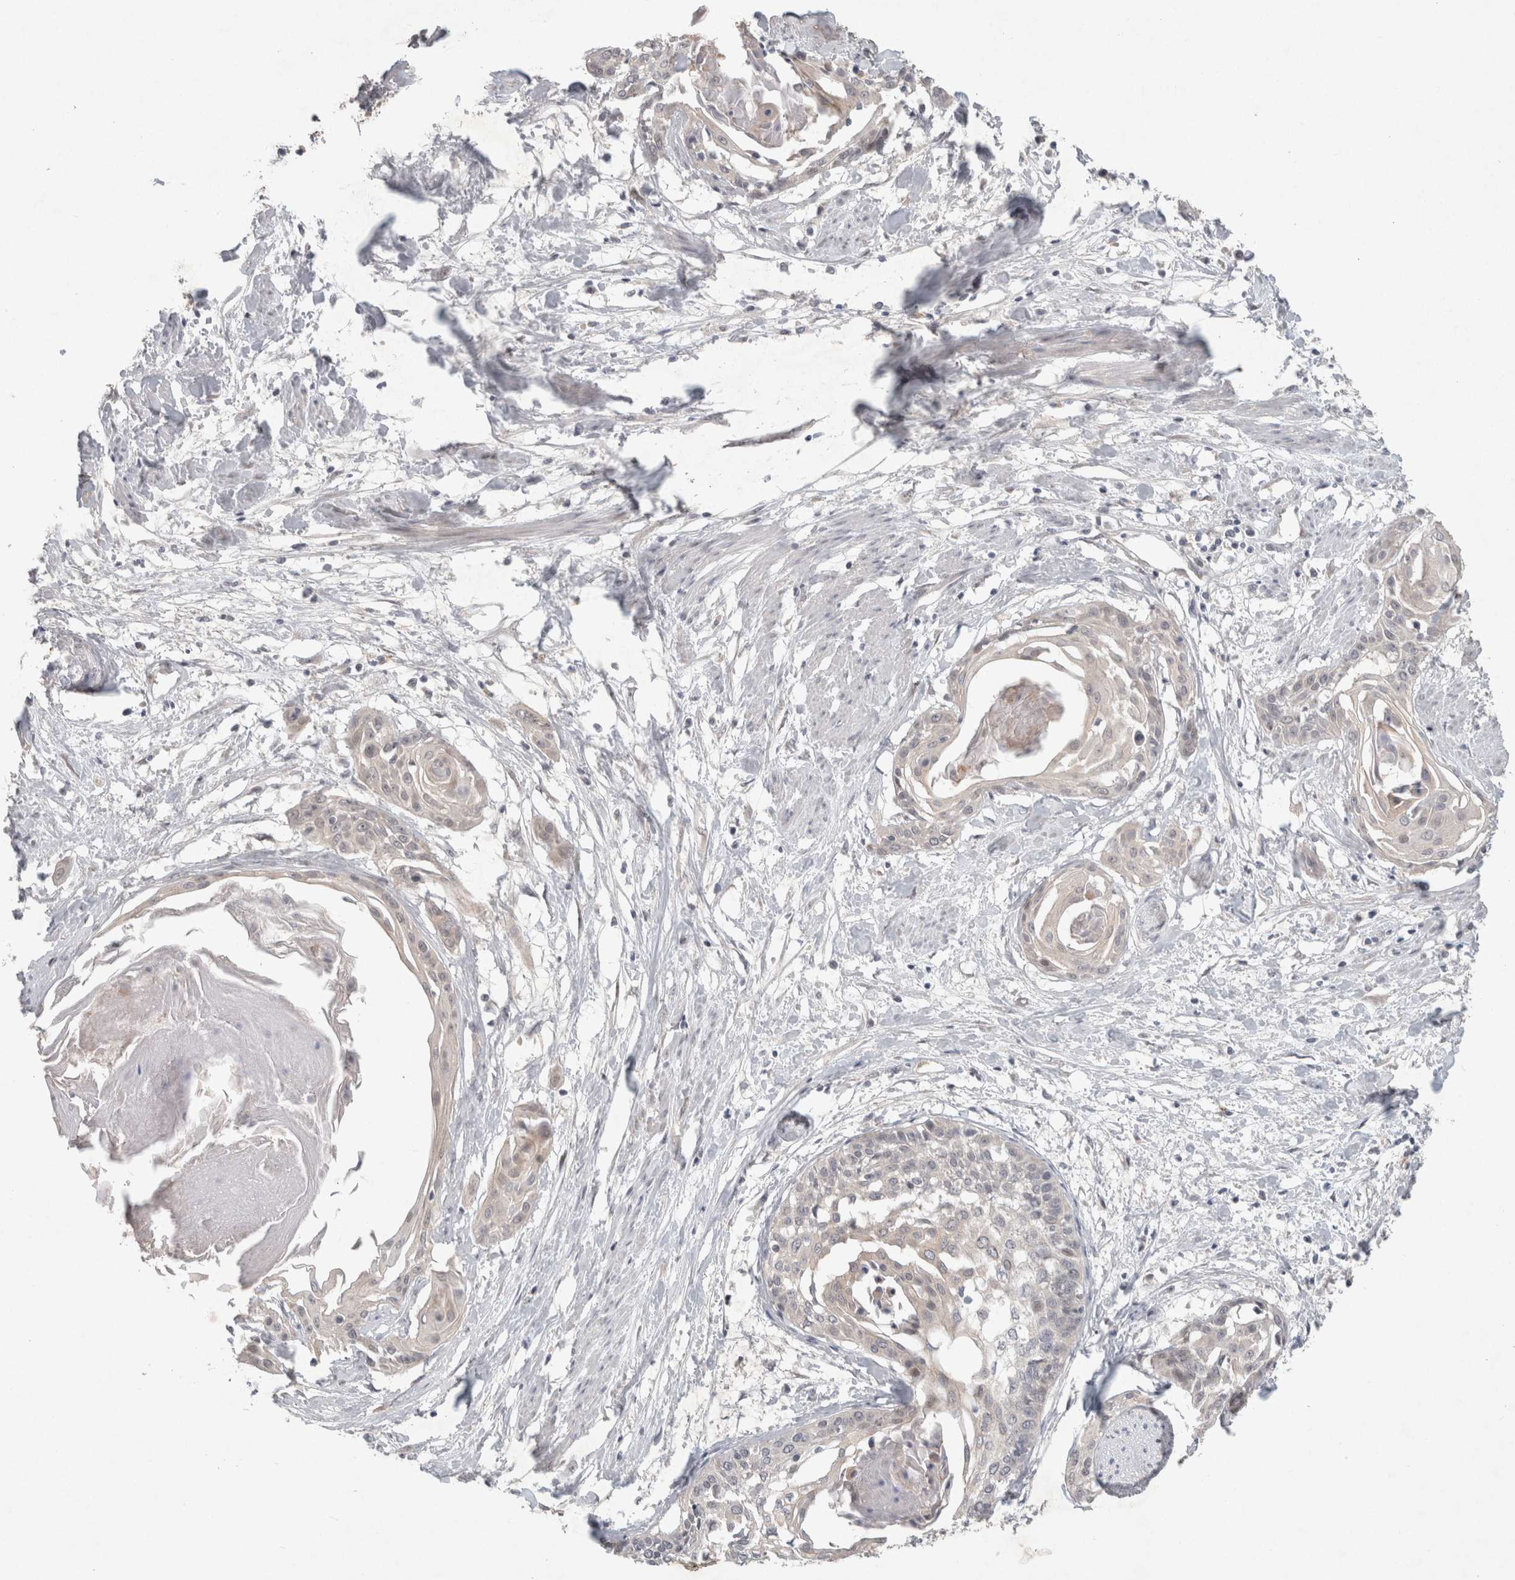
{"staining": {"intensity": "negative", "quantity": "none", "location": "none"}, "tissue": "cervical cancer", "cell_type": "Tumor cells", "image_type": "cancer", "snomed": [{"axis": "morphology", "description": "Squamous cell carcinoma, NOS"}, {"axis": "topography", "description": "Cervix"}], "caption": "Tumor cells show no significant protein staining in cervical cancer.", "gene": "RASAL2", "patient": {"sex": "female", "age": 57}}